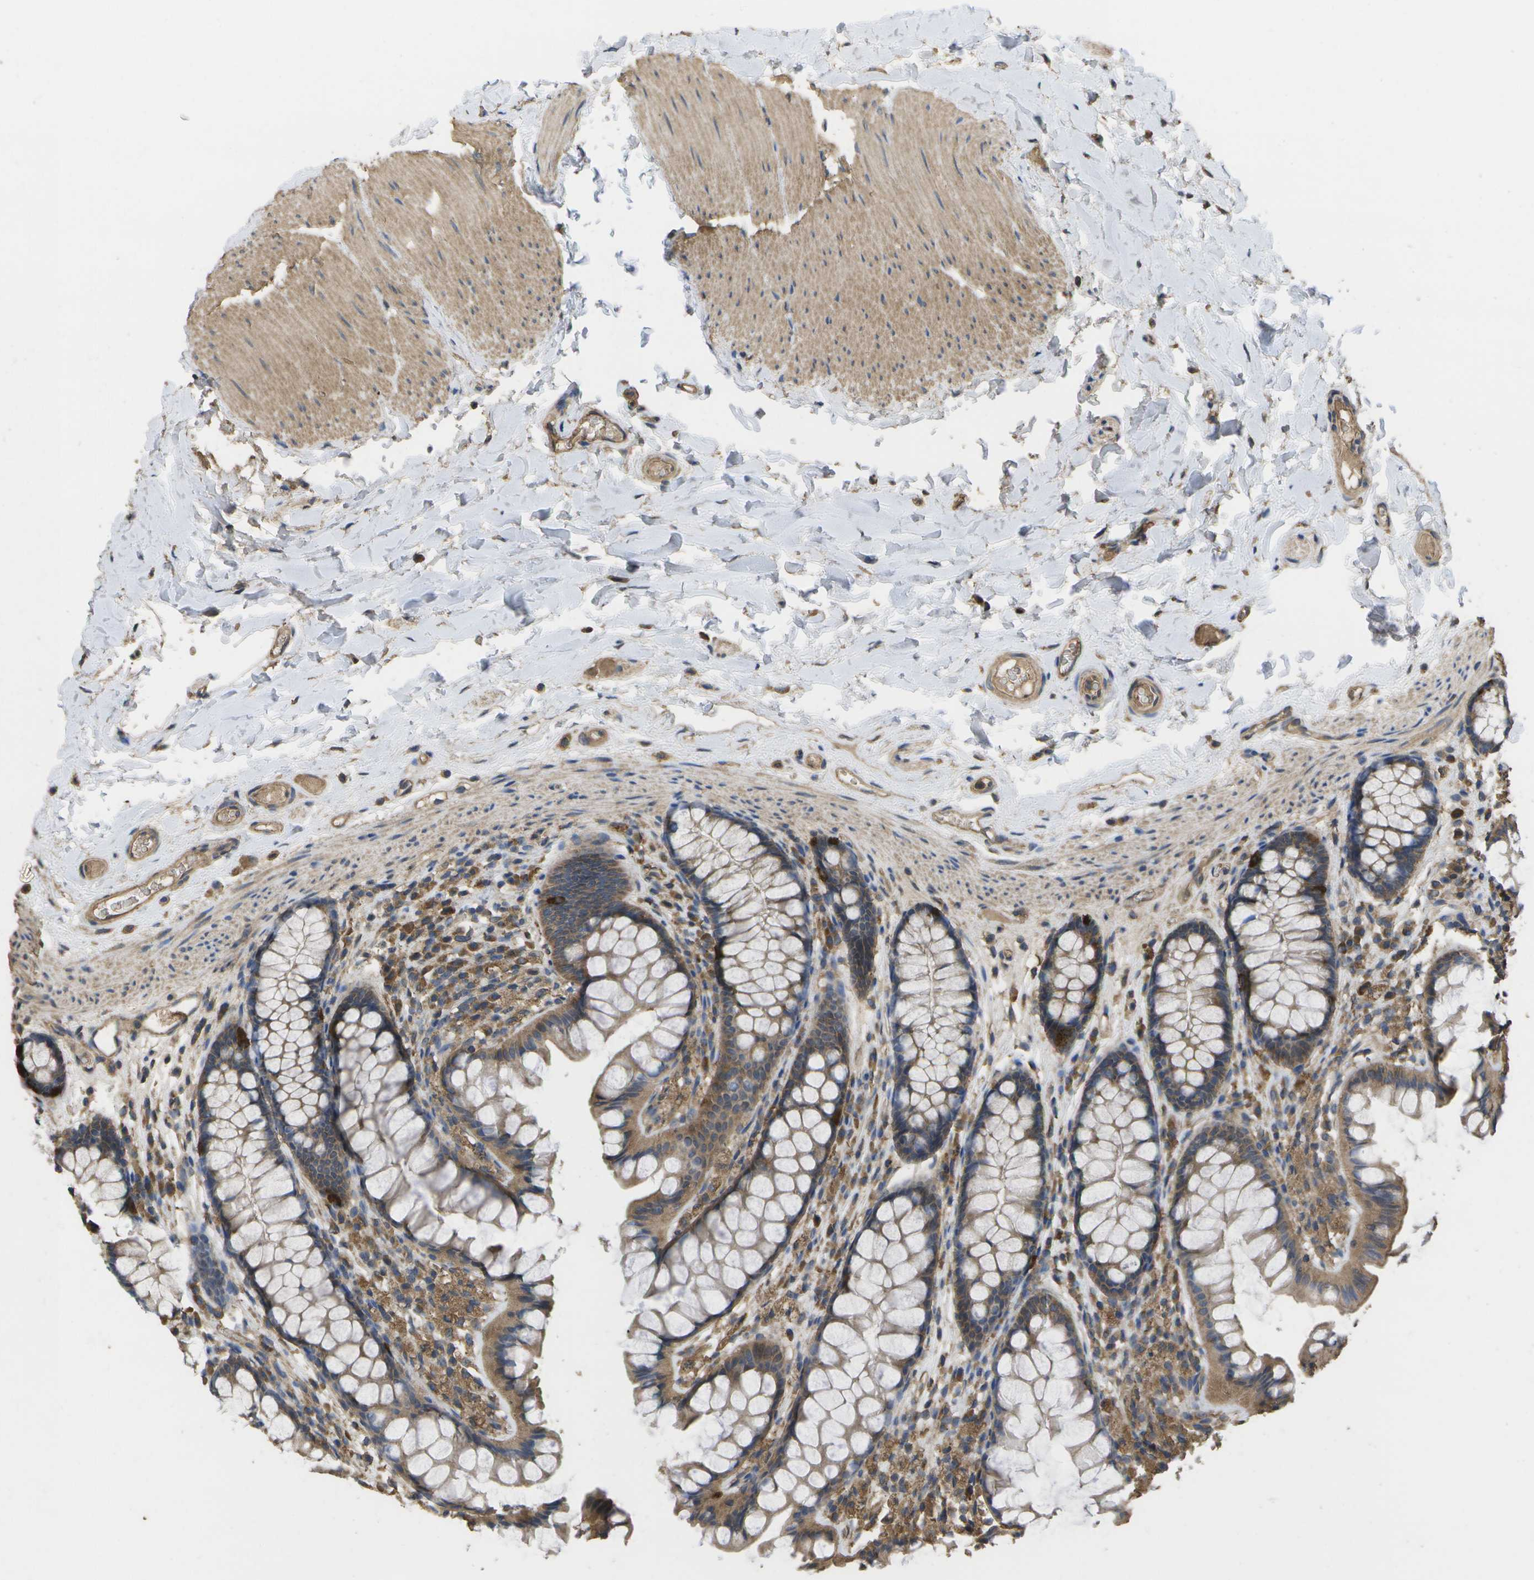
{"staining": {"intensity": "moderate", "quantity": ">75%", "location": "cytoplasmic/membranous"}, "tissue": "colon", "cell_type": "Endothelial cells", "image_type": "normal", "snomed": [{"axis": "morphology", "description": "Normal tissue, NOS"}, {"axis": "topography", "description": "Colon"}], "caption": "Immunohistochemical staining of unremarkable colon exhibits medium levels of moderate cytoplasmic/membranous positivity in approximately >75% of endothelial cells. The protein of interest is shown in brown color, while the nuclei are stained blue.", "gene": "SACS", "patient": {"sex": "female", "age": 55}}